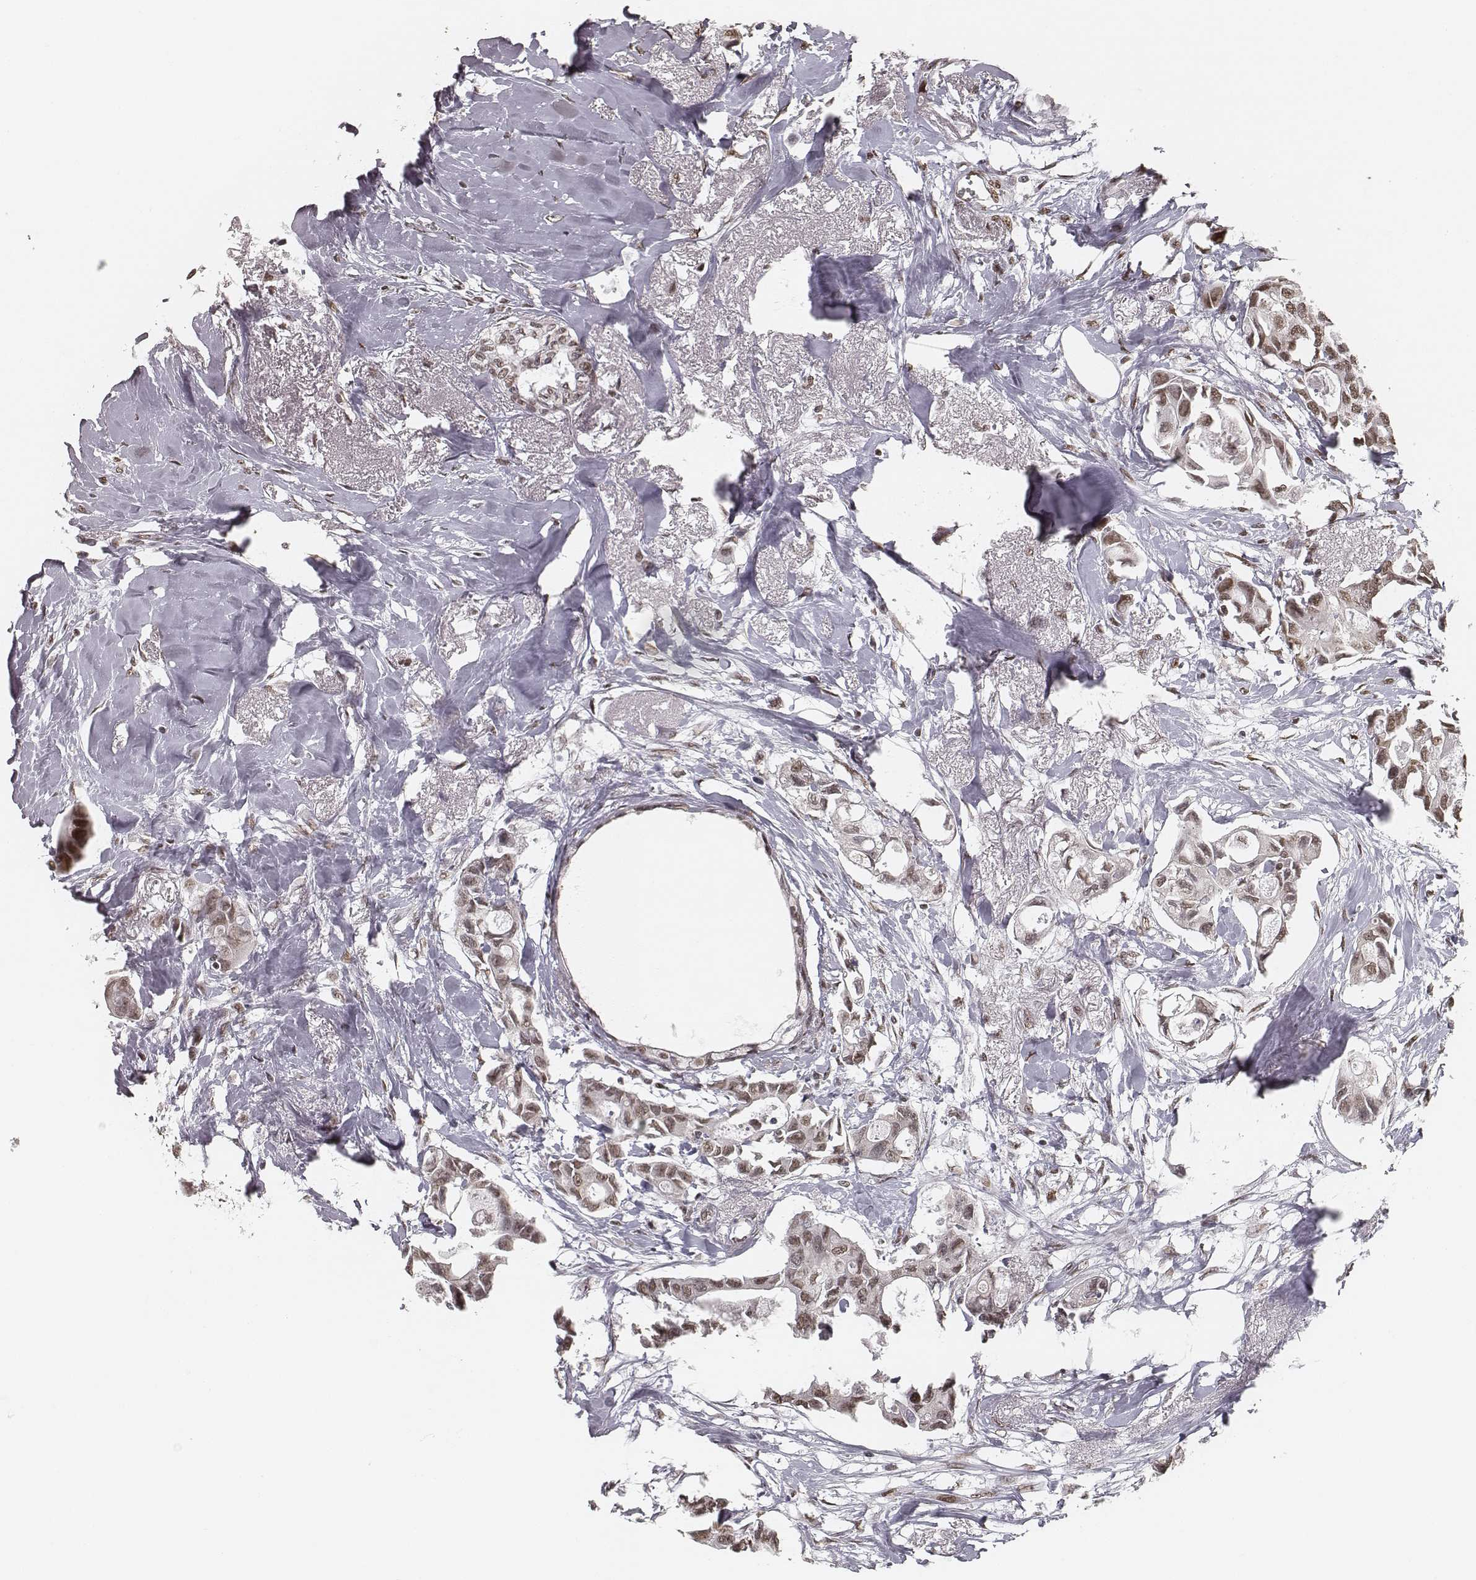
{"staining": {"intensity": "moderate", "quantity": ">75%", "location": "nuclear"}, "tissue": "breast cancer", "cell_type": "Tumor cells", "image_type": "cancer", "snomed": [{"axis": "morphology", "description": "Duct carcinoma"}, {"axis": "topography", "description": "Breast"}], "caption": "IHC (DAB (3,3'-diaminobenzidine)) staining of breast cancer demonstrates moderate nuclear protein positivity in approximately >75% of tumor cells. (Brightfield microscopy of DAB IHC at high magnification).", "gene": "HMGA2", "patient": {"sex": "female", "age": 83}}